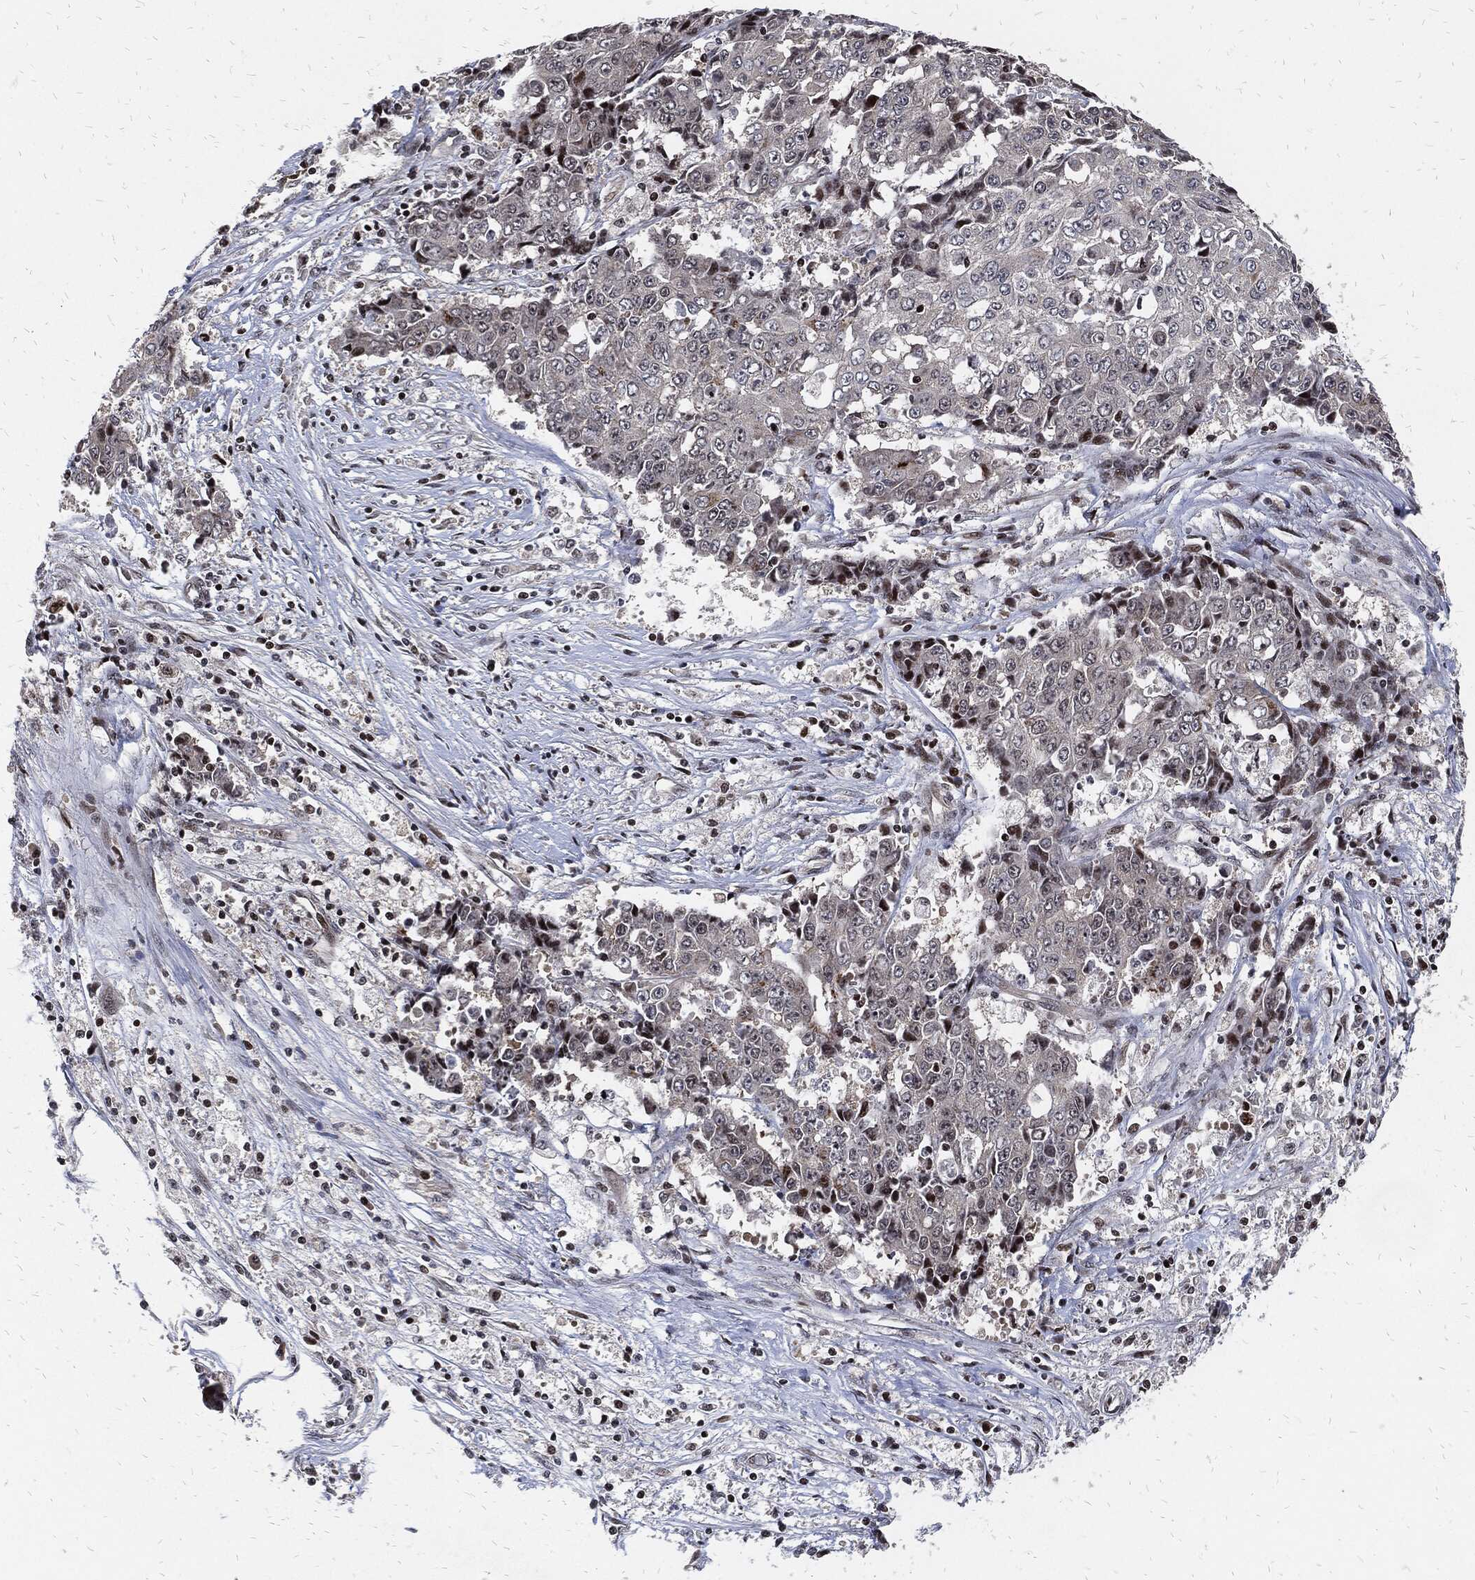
{"staining": {"intensity": "negative", "quantity": "none", "location": "none"}, "tissue": "ovarian cancer", "cell_type": "Tumor cells", "image_type": "cancer", "snomed": [{"axis": "morphology", "description": "Carcinoma, endometroid"}, {"axis": "topography", "description": "Ovary"}], "caption": "Tumor cells show no significant protein positivity in endometroid carcinoma (ovarian).", "gene": "ZNF775", "patient": {"sex": "female", "age": 42}}